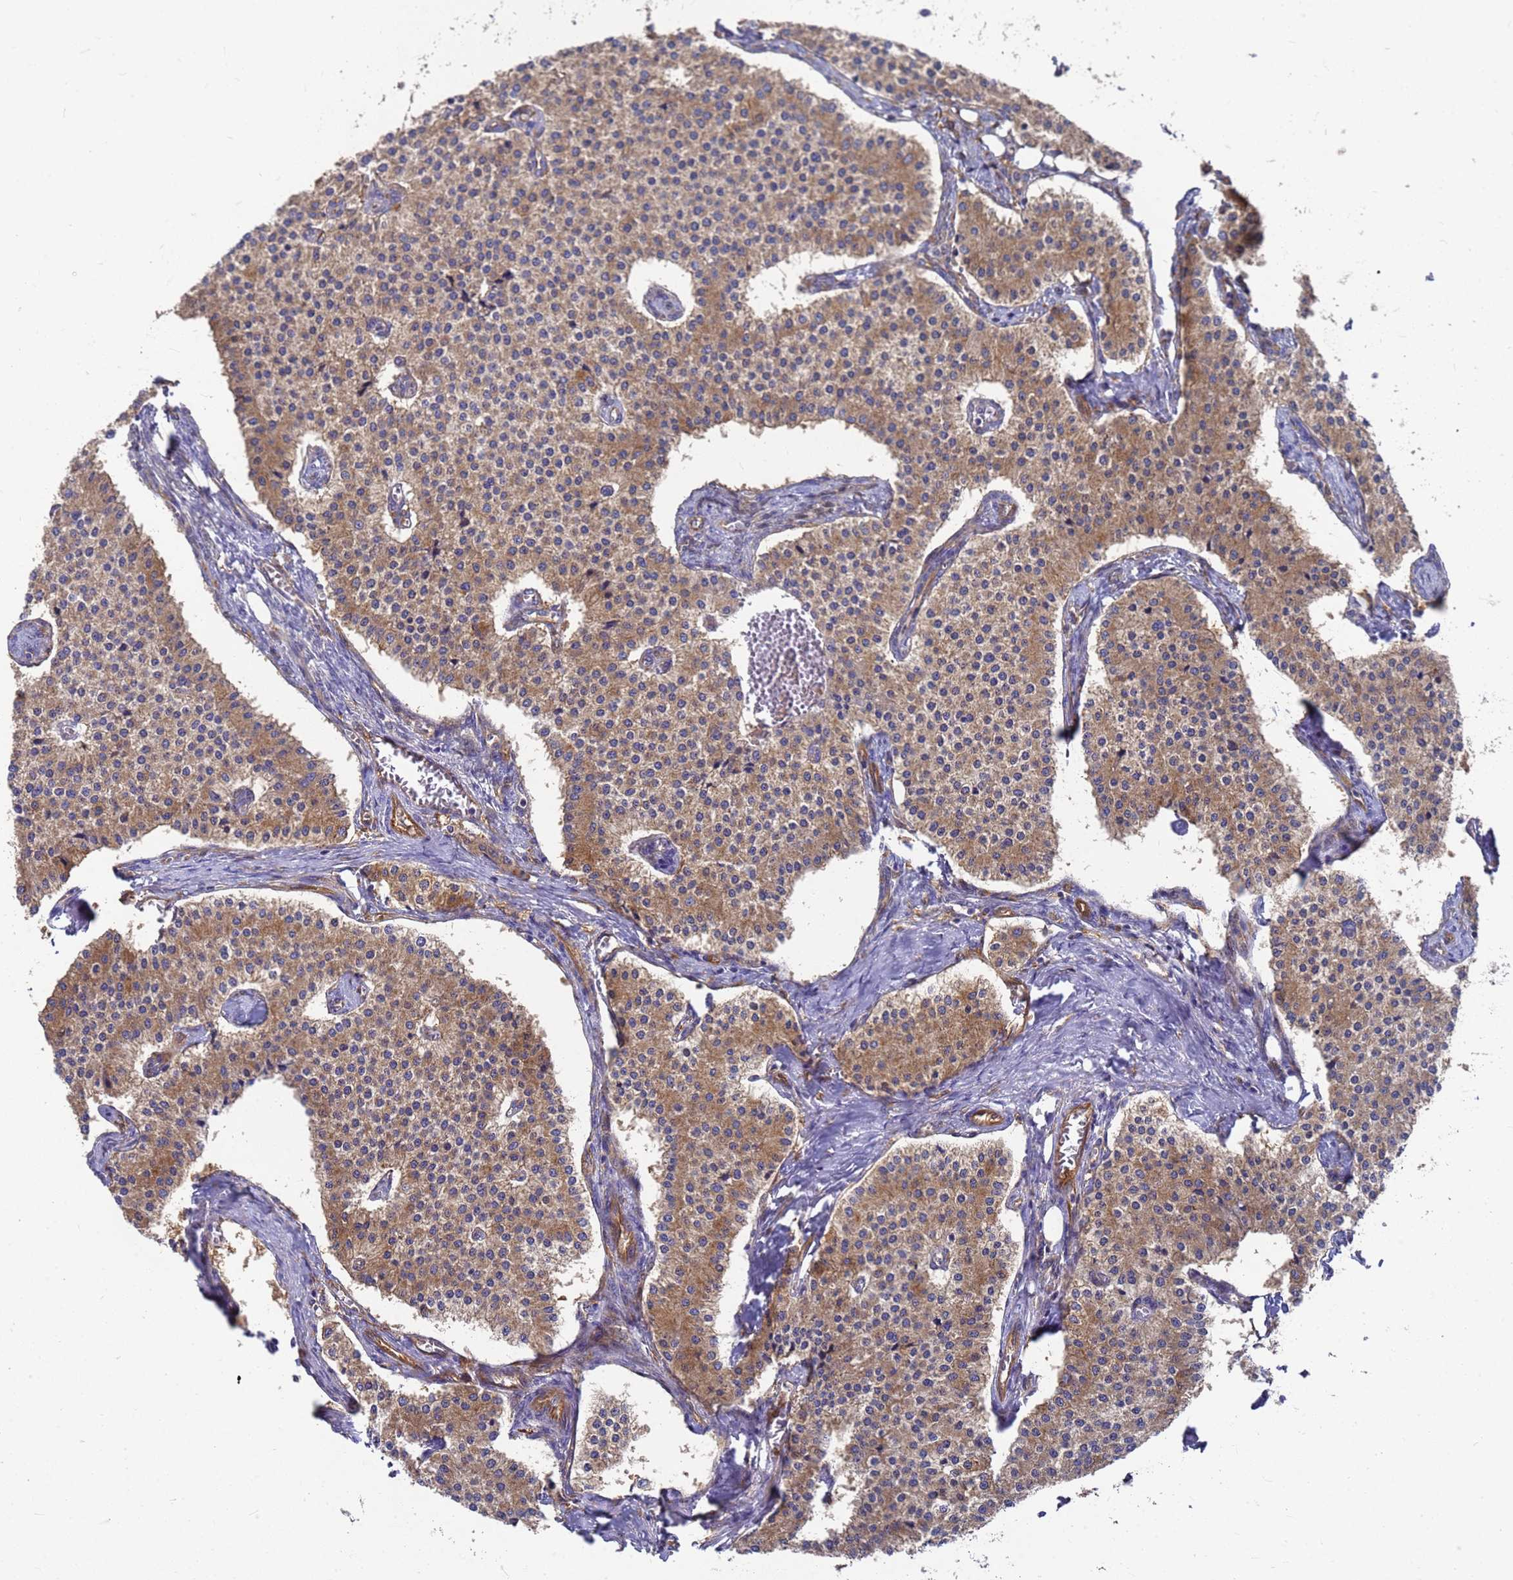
{"staining": {"intensity": "moderate", "quantity": ">75%", "location": "cytoplasmic/membranous"}, "tissue": "carcinoid", "cell_type": "Tumor cells", "image_type": "cancer", "snomed": [{"axis": "morphology", "description": "Carcinoid, malignant, NOS"}, {"axis": "topography", "description": "Colon"}], "caption": "Immunohistochemical staining of carcinoid (malignant) demonstrates medium levels of moderate cytoplasmic/membranous expression in approximately >75% of tumor cells.", "gene": "SLC35E2B", "patient": {"sex": "female", "age": 52}}